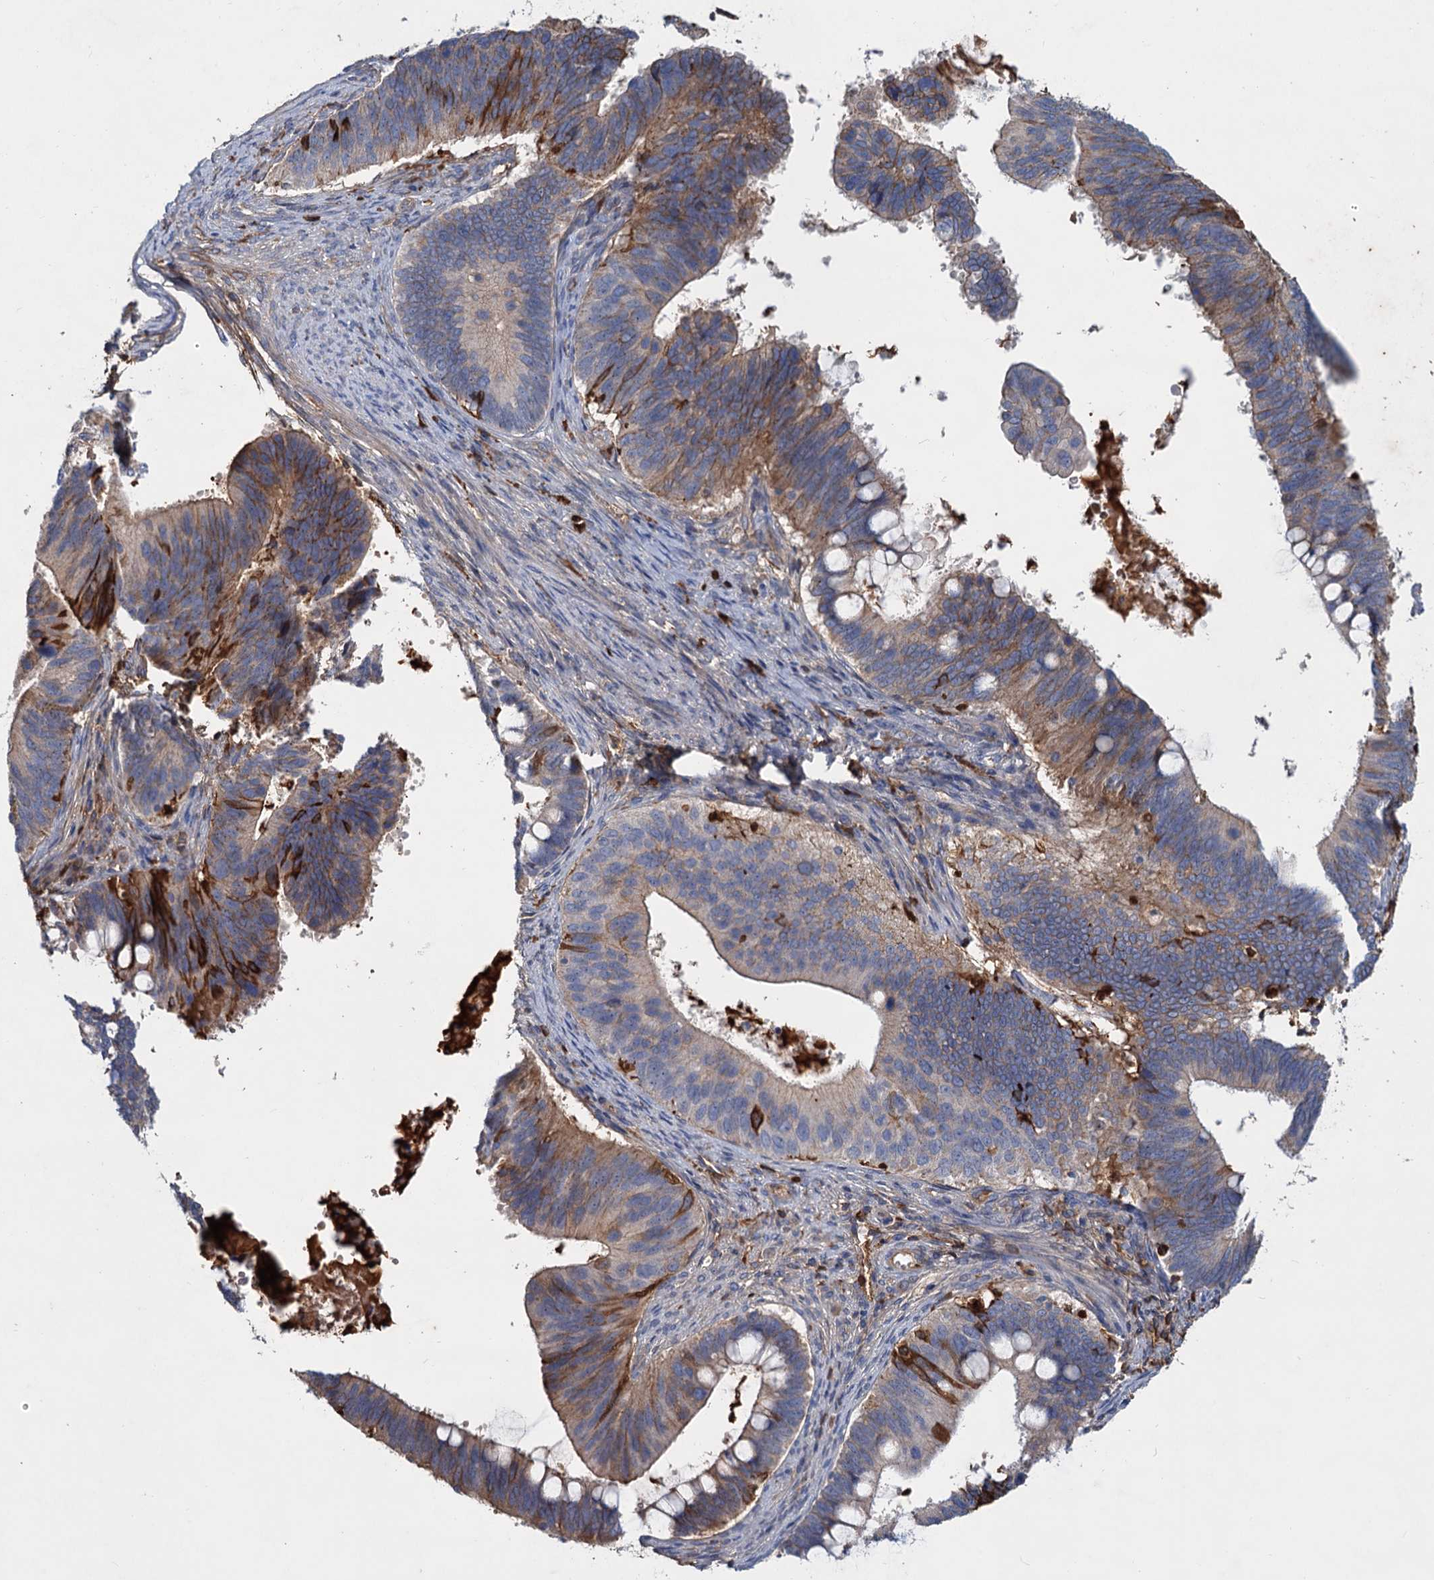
{"staining": {"intensity": "moderate", "quantity": "25%-75%", "location": "cytoplasmic/membranous"}, "tissue": "cervical cancer", "cell_type": "Tumor cells", "image_type": "cancer", "snomed": [{"axis": "morphology", "description": "Adenocarcinoma, NOS"}, {"axis": "topography", "description": "Cervix"}], "caption": "Adenocarcinoma (cervical) stained with a brown dye exhibits moderate cytoplasmic/membranous positive staining in approximately 25%-75% of tumor cells.", "gene": "CHRD", "patient": {"sex": "female", "age": 42}}